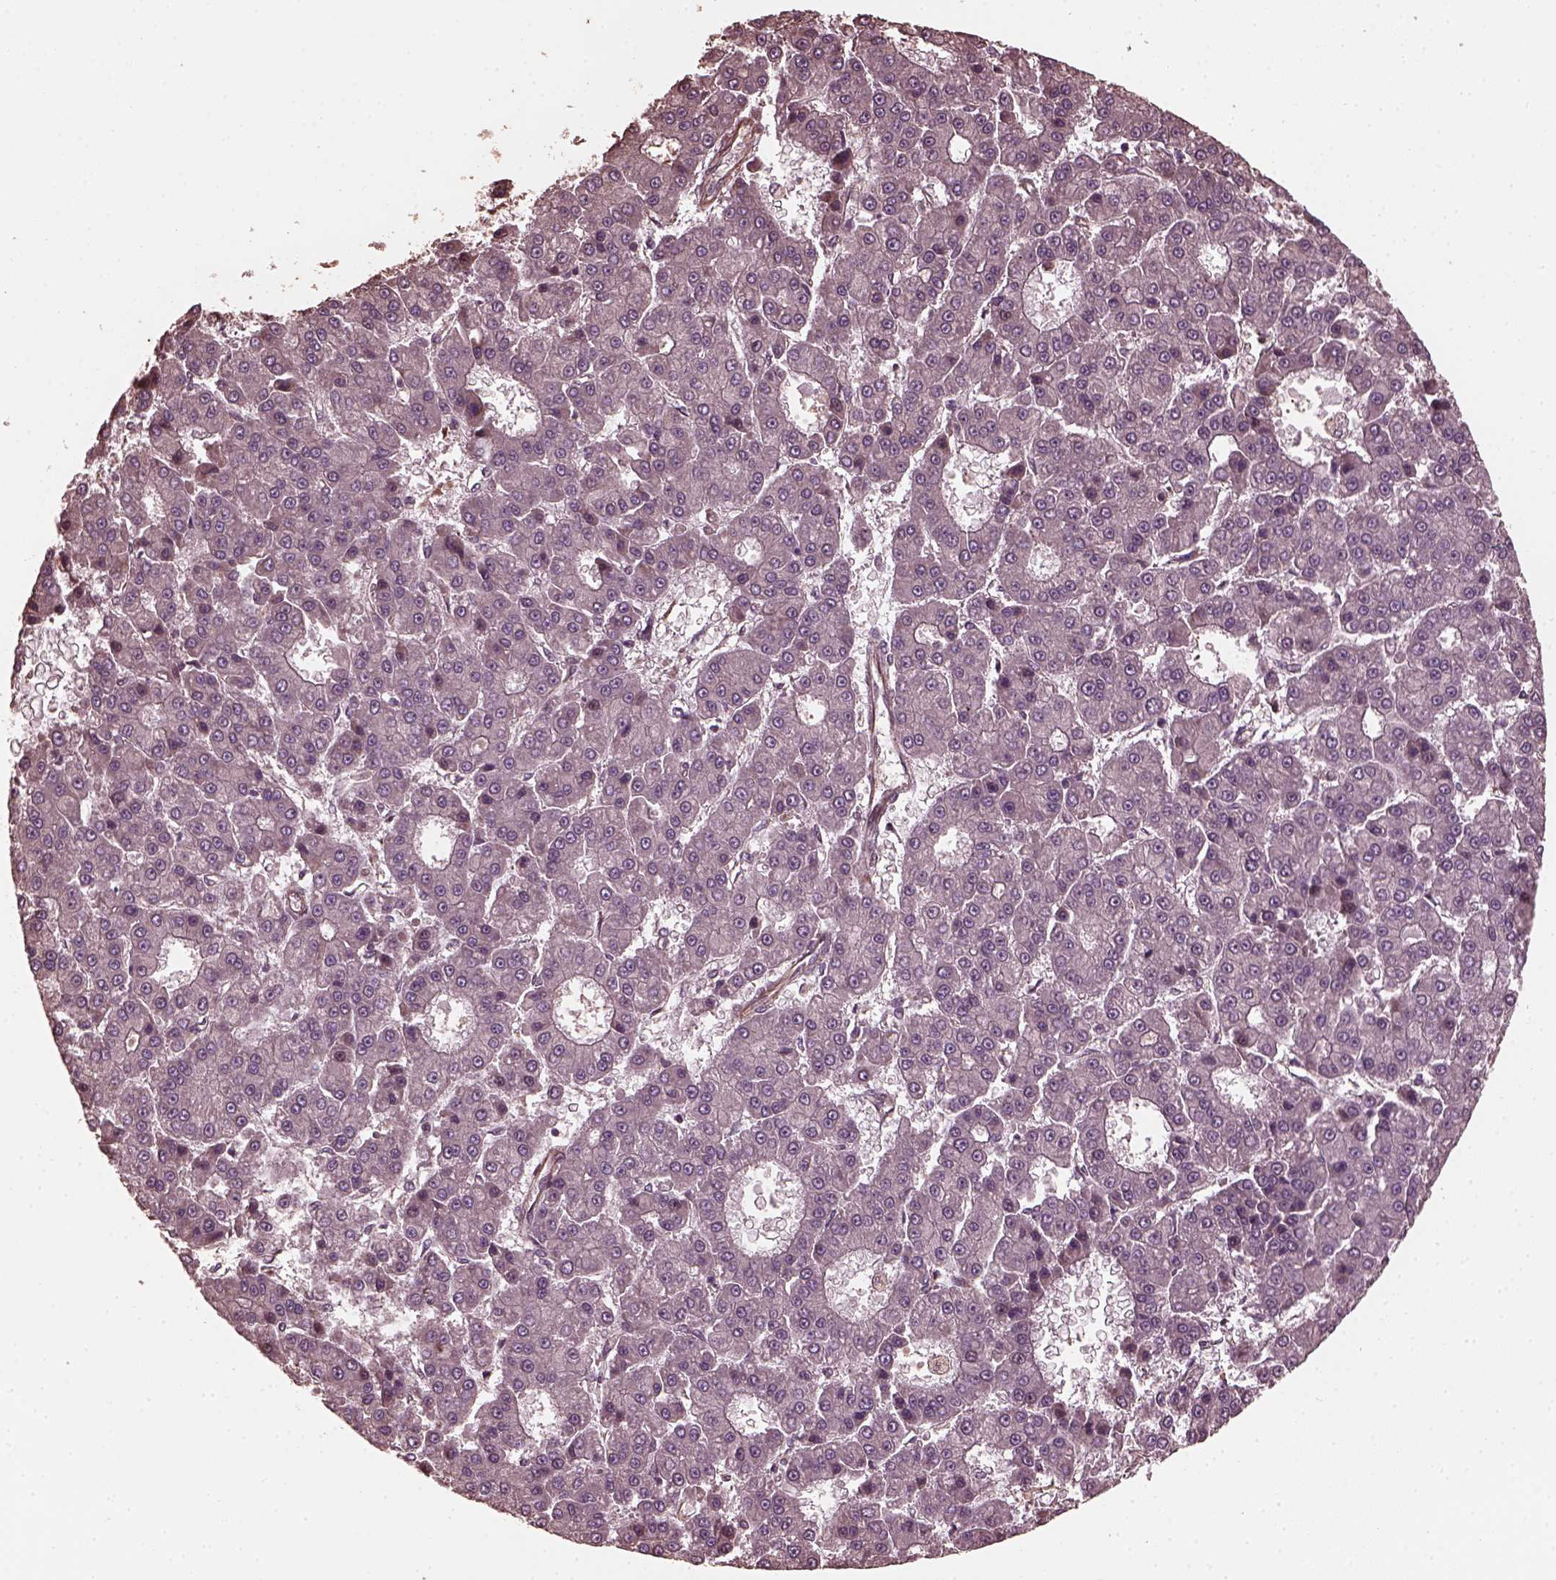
{"staining": {"intensity": "negative", "quantity": "none", "location": "none"}, "tissue": "liver cancer", "cell_type": "Tumor cells", "image_type": "cancer", "snomed": [{"axis": "morphology", "description": "Carcinoma, Hepatocellular, NOS"}, {"axis": "topography", "description": "Liver"}], "caption": "High magnification brightfield microscopy of liver cancer (hepatocellular carcinoma) stained with DAB (3,3'-diaminobenzidine) (brown) and counterstained with hematoxylin (blue): tumor cells show no significant staining.", "gene": "GTPBP1", "patient": {"sex": "male", "age": 70}}